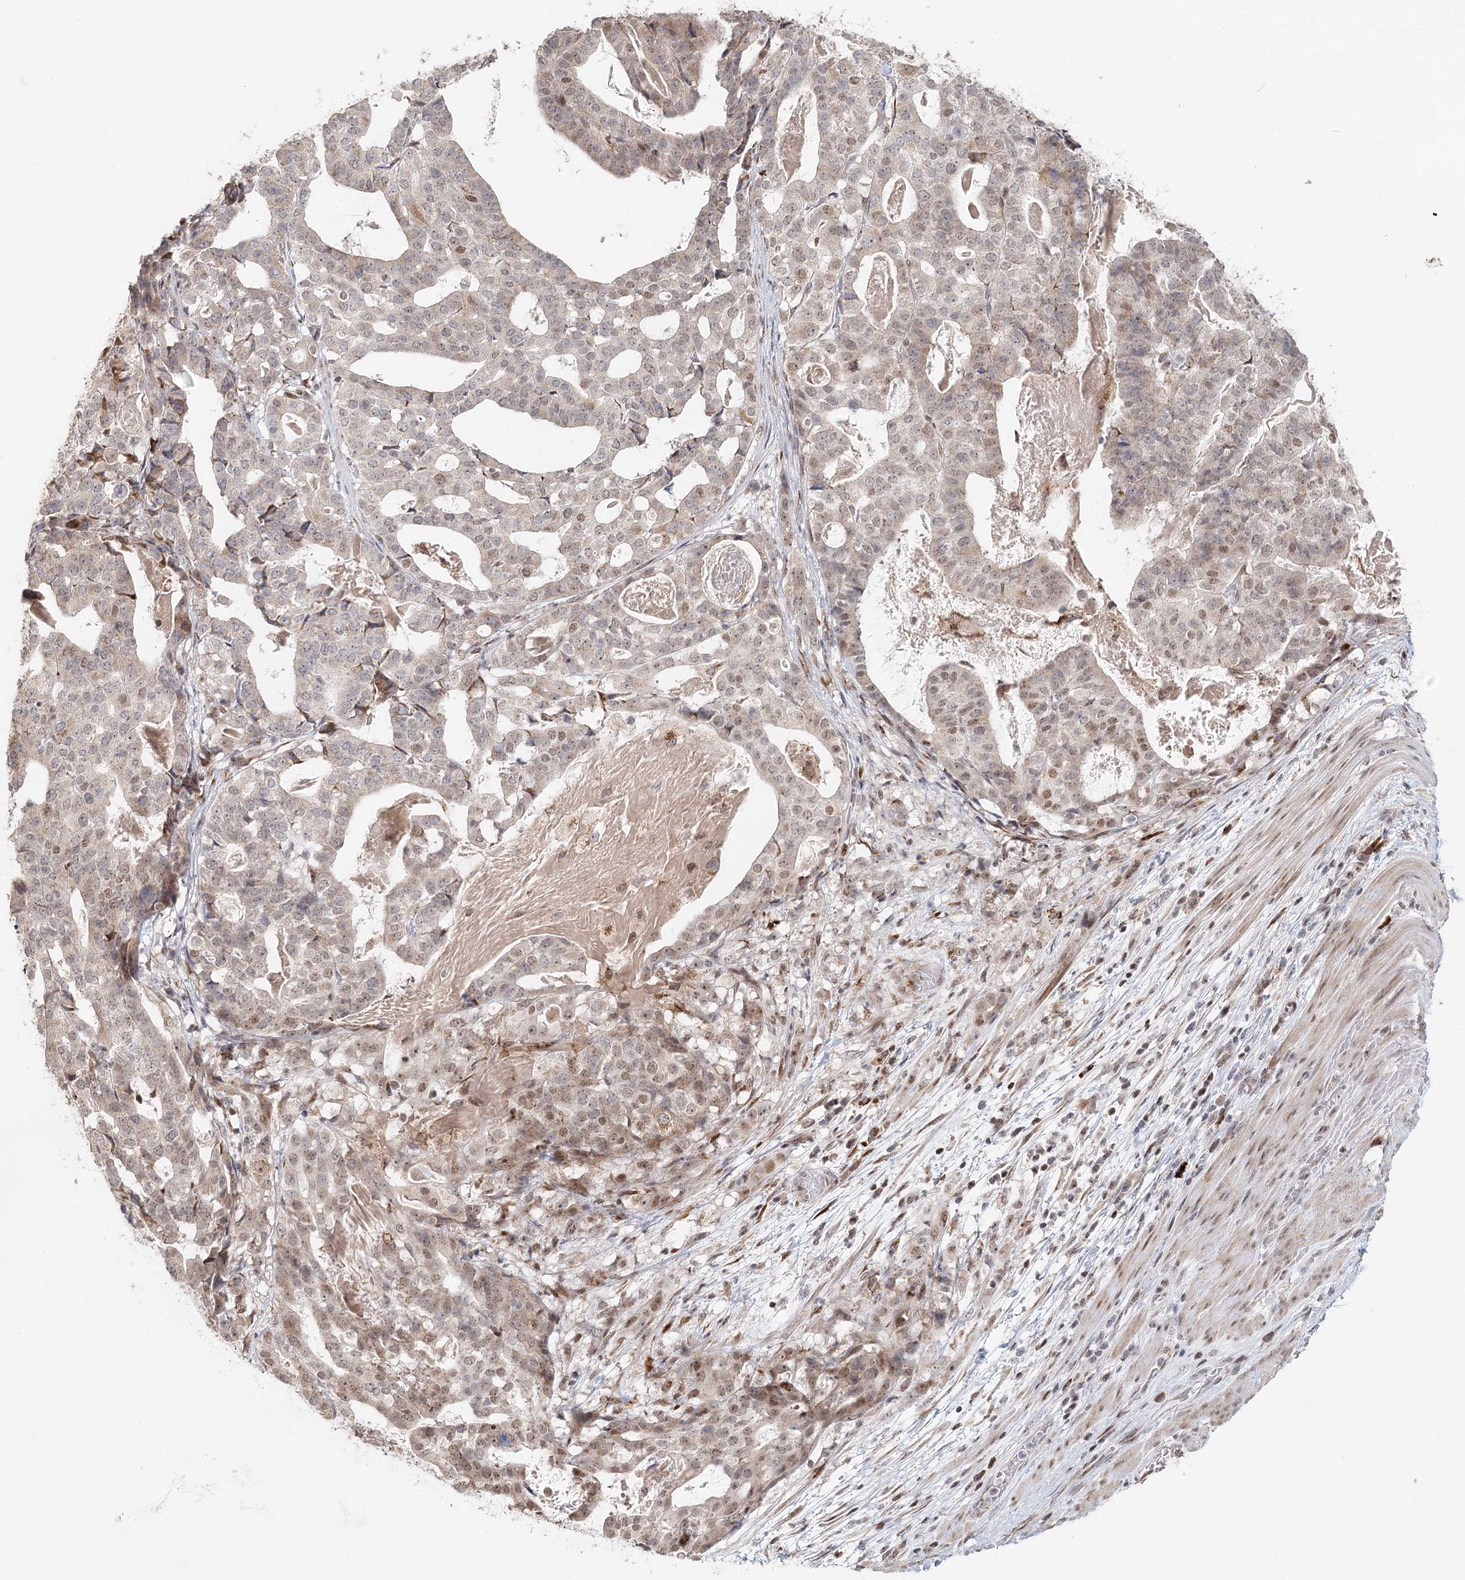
{"staining": {"intensity": "weak", "quantity": "25%-75%", "location": "nuclear"}, "tissue": "stomach cancer", "cell_type": "Tumor cells", "image_type": "cancer", "snomed": [{"axis": "morphology", "description": "Adenocarcinoma, NOS"}, {"axis": "topography", "description": "Stomach"}], "caption": "Stomach cancer stained for a protein (brown) shows weak nuclear positive expression in approximately 25%-75% of tumor cells.", "gene": "BNIP5", "patient": {"sex": "male", "age": 48}}